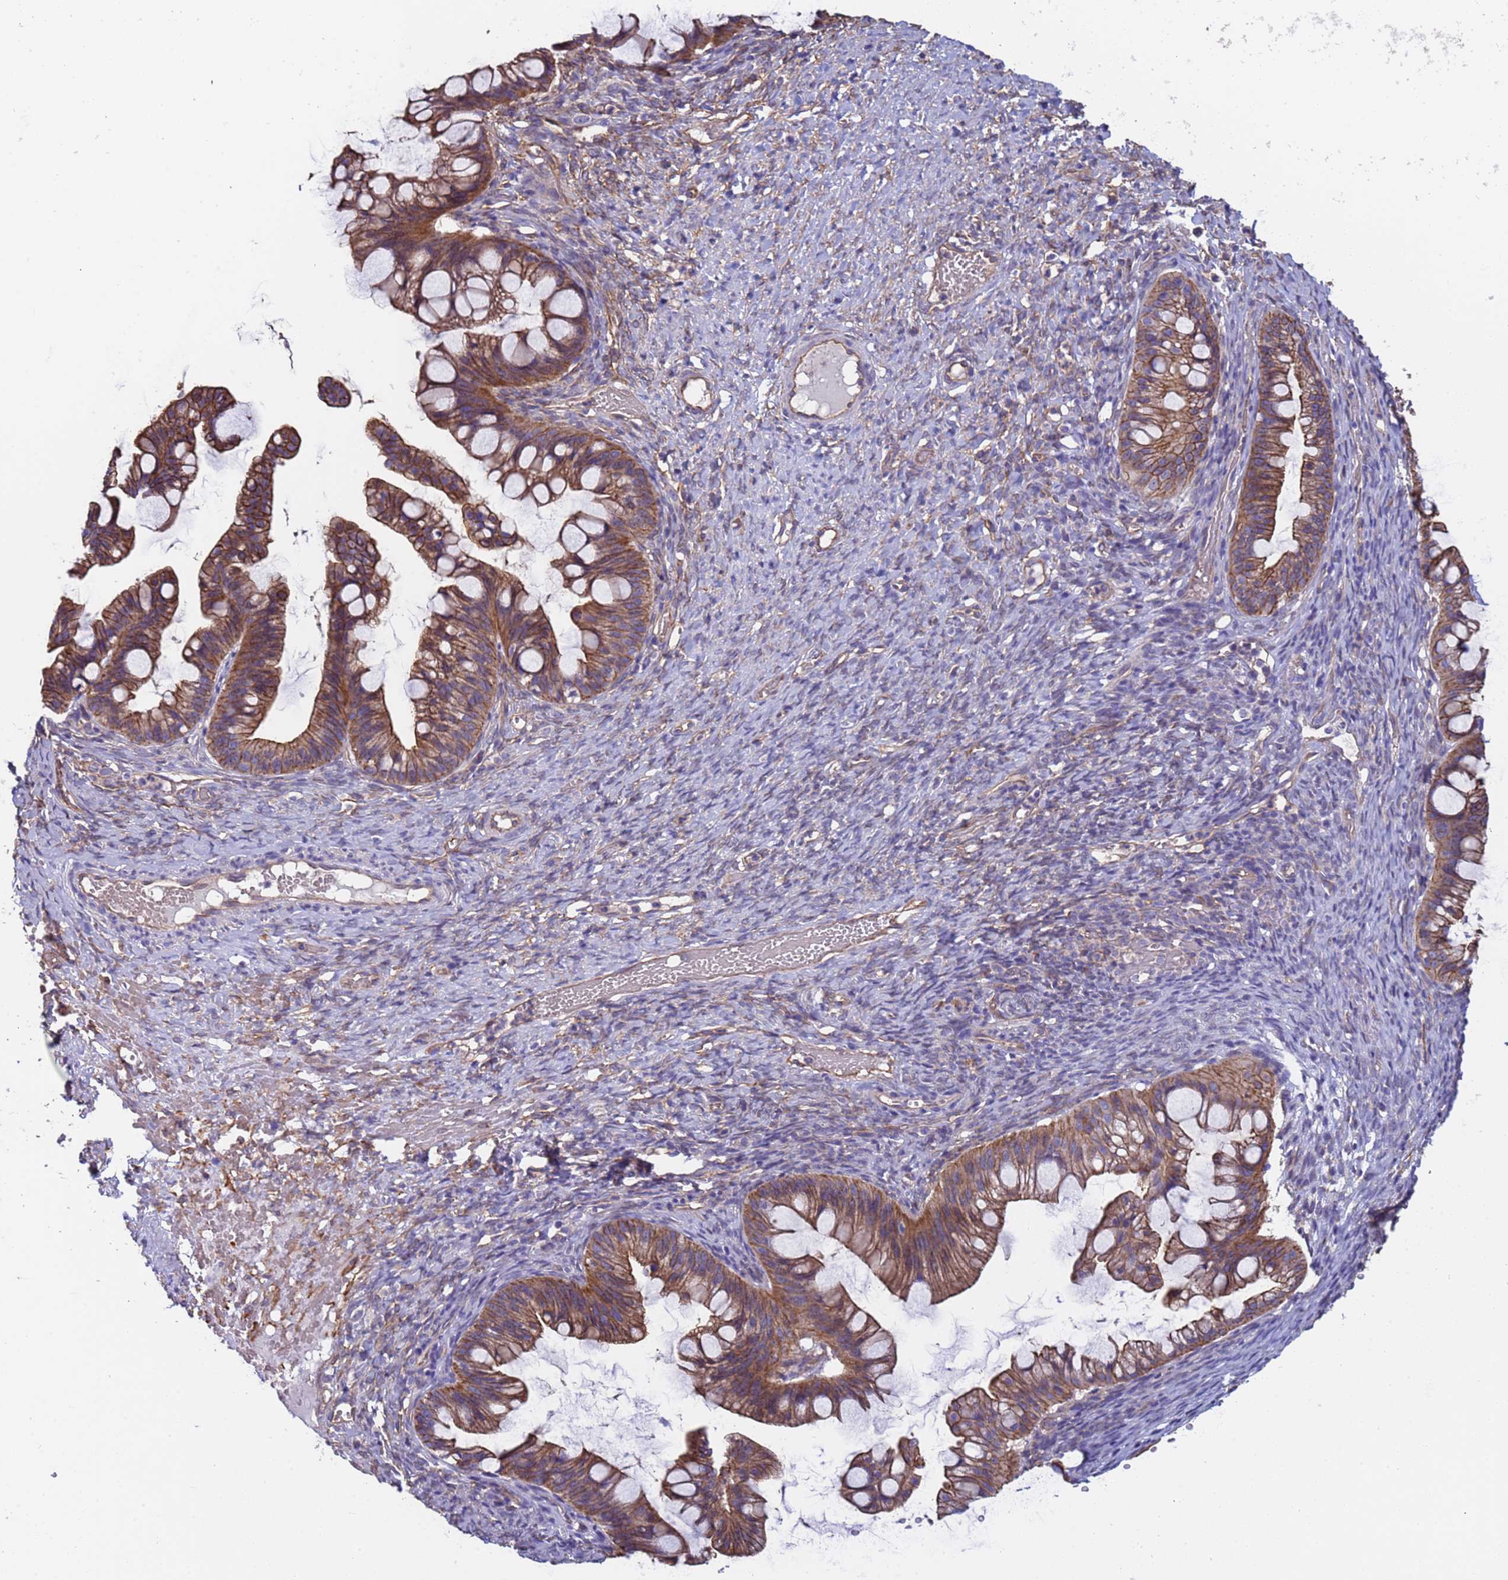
{"staining": {"intensity": "moderate", "quantity": ">75%", "location": "cytoplasmic/membranous"}, "tissue": "ovarian cancer", "cell_type": "Tumor cells", "image_type": "cancer", "snomed": [{"axis": "morphology", "description": "Cystadenocarcinoma, mucinous, NOS"}, {"axis": "topography", "description": "Ovary"}], "caption": "Human mucinous cystadenocarcinoma (ovarian) stained with a protein marker exhibits moderate staining in tumor cells.", "gene": "ZNF248", "patient": {"sex": "female", "age": 73}}